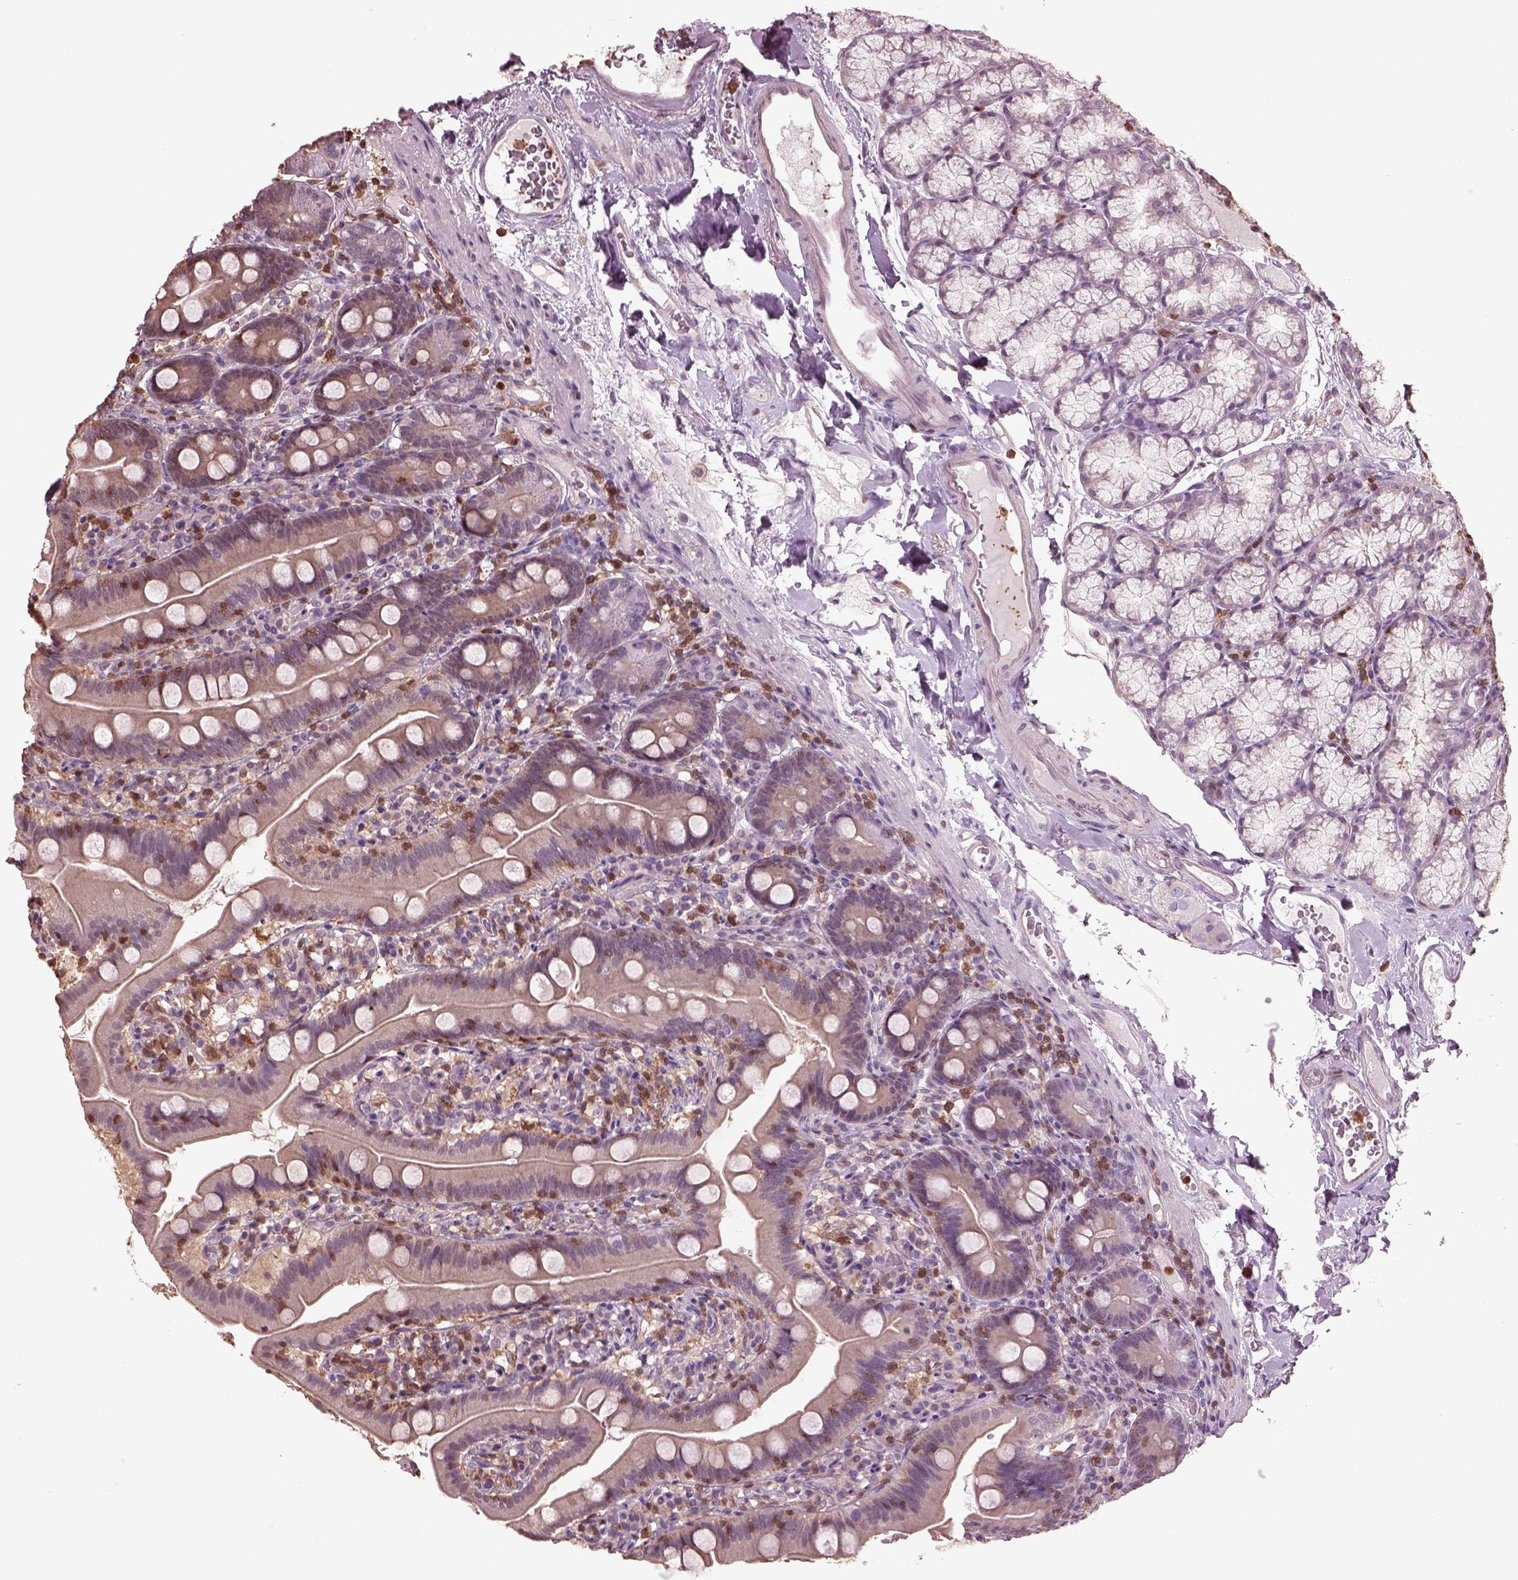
{"staining": {"intensity": "negative", "quantity": "none", "location": "none"}, "tissue": "duodenum", "cell_type": "Glandular cells", "image_type": "normal", "snomed": [{"axis": "morphology", "description": "Normal tissue, NOS"}, {"axis": "topography", "description": "Duodenum"}], "caption": "Immunohistochemical staining of benign human duodenum demonstrates no significant expression in glandular cells.", "gene": "IL31RA", "patient": {"sex": "female", "age": 67}}